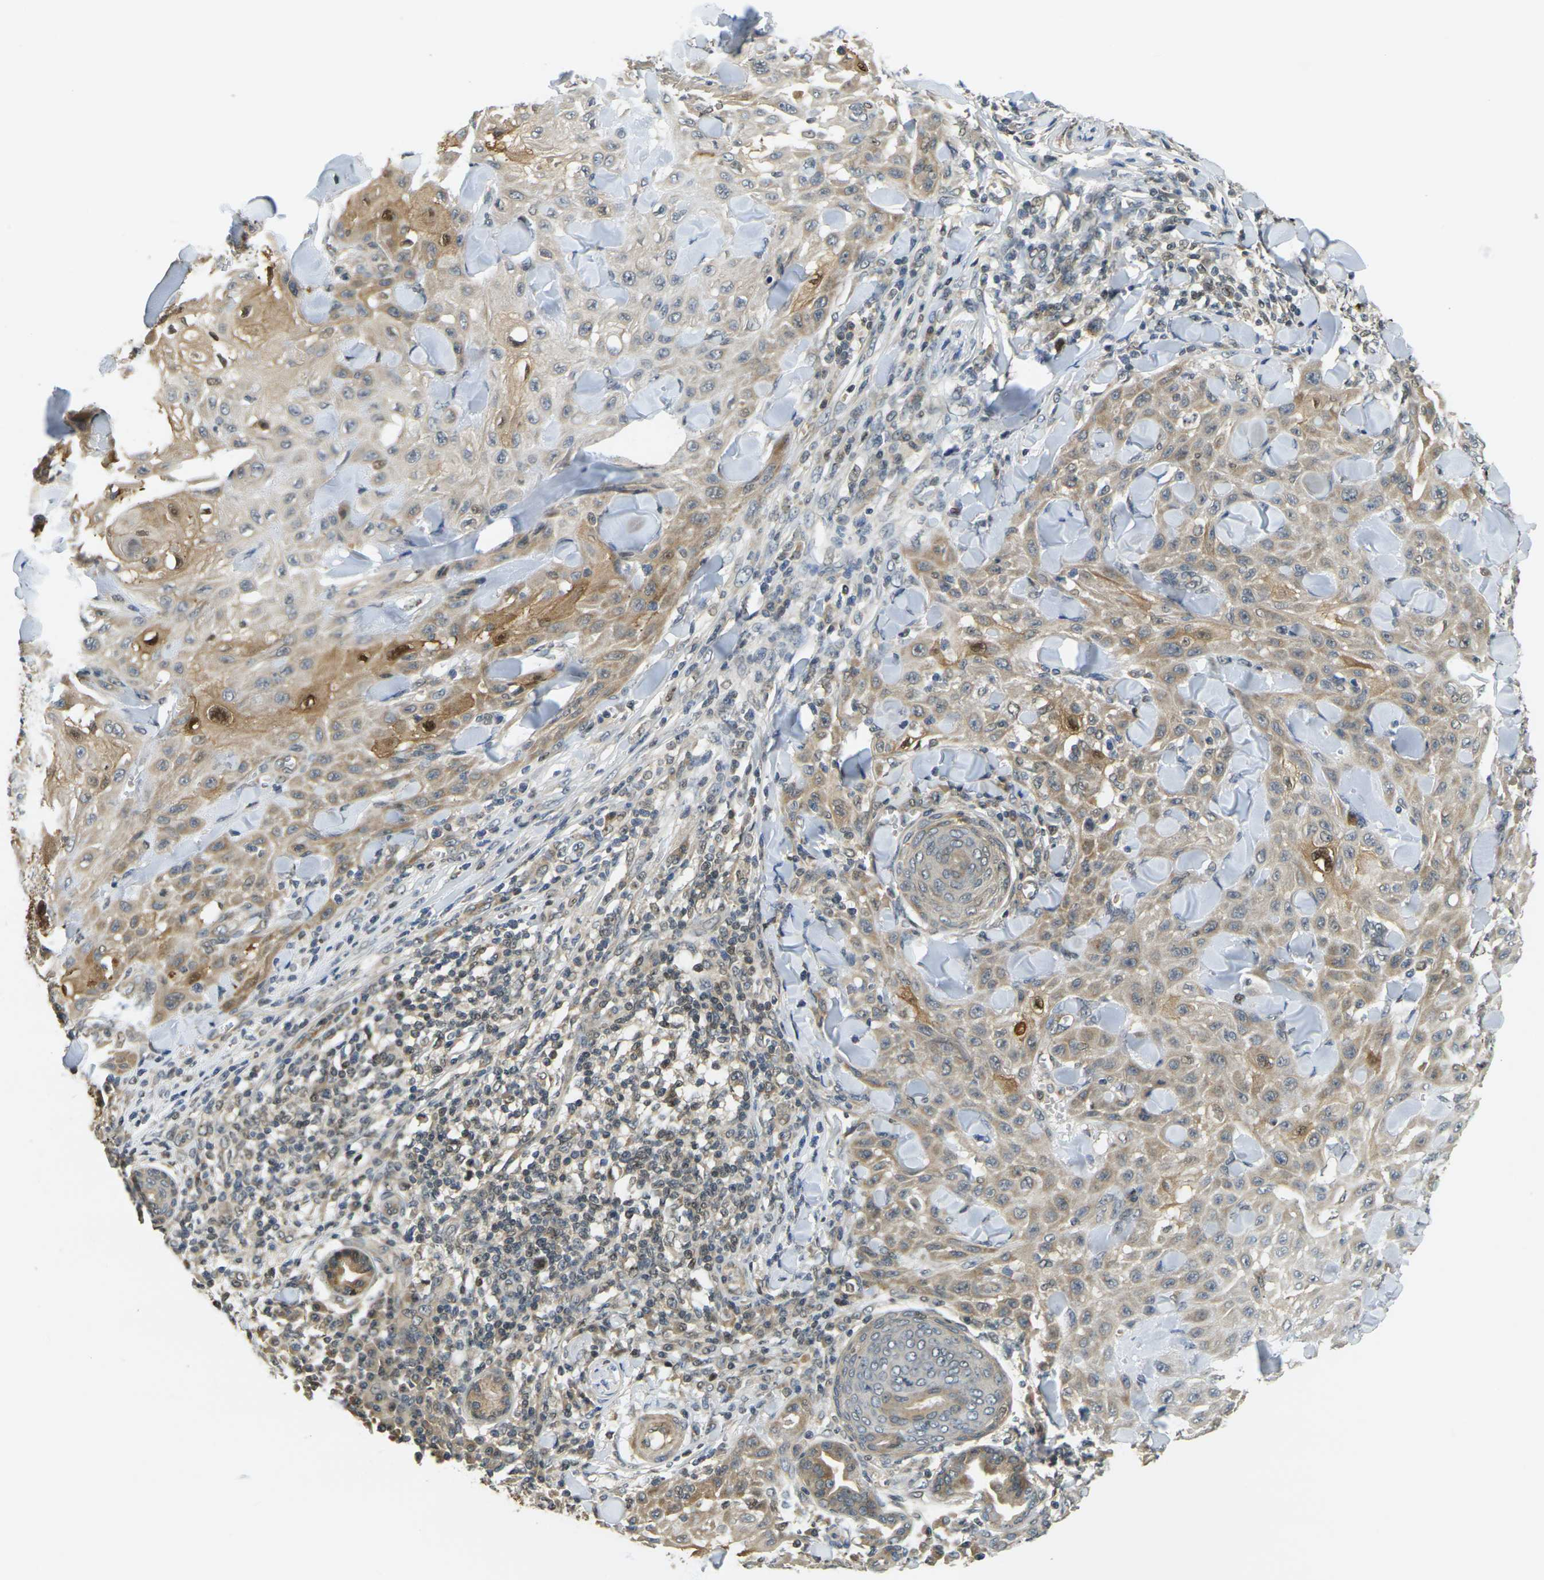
{"staining": {"intensity": "moderate", "quantity": ">75%", "location": "cytoplasmic/membranous"}, "tissue": "skin cancer", "cell_type": "Tumor cells", "image_type": "cancer", "snomed": [{"axis": "morphology", "description": "Squamous cell carcinoma, NOS"}, {"axis": "topography", "description": "Skin"}], "caption": "Immunohistochemical staining of human squamous cell carcinoma (skin) reveals moderate cytoplasmic/membranous protein staining in approximately >75% of tumor cells.", "gene": "KLHL8", "patient": {"sex": "male", "age": 24}}